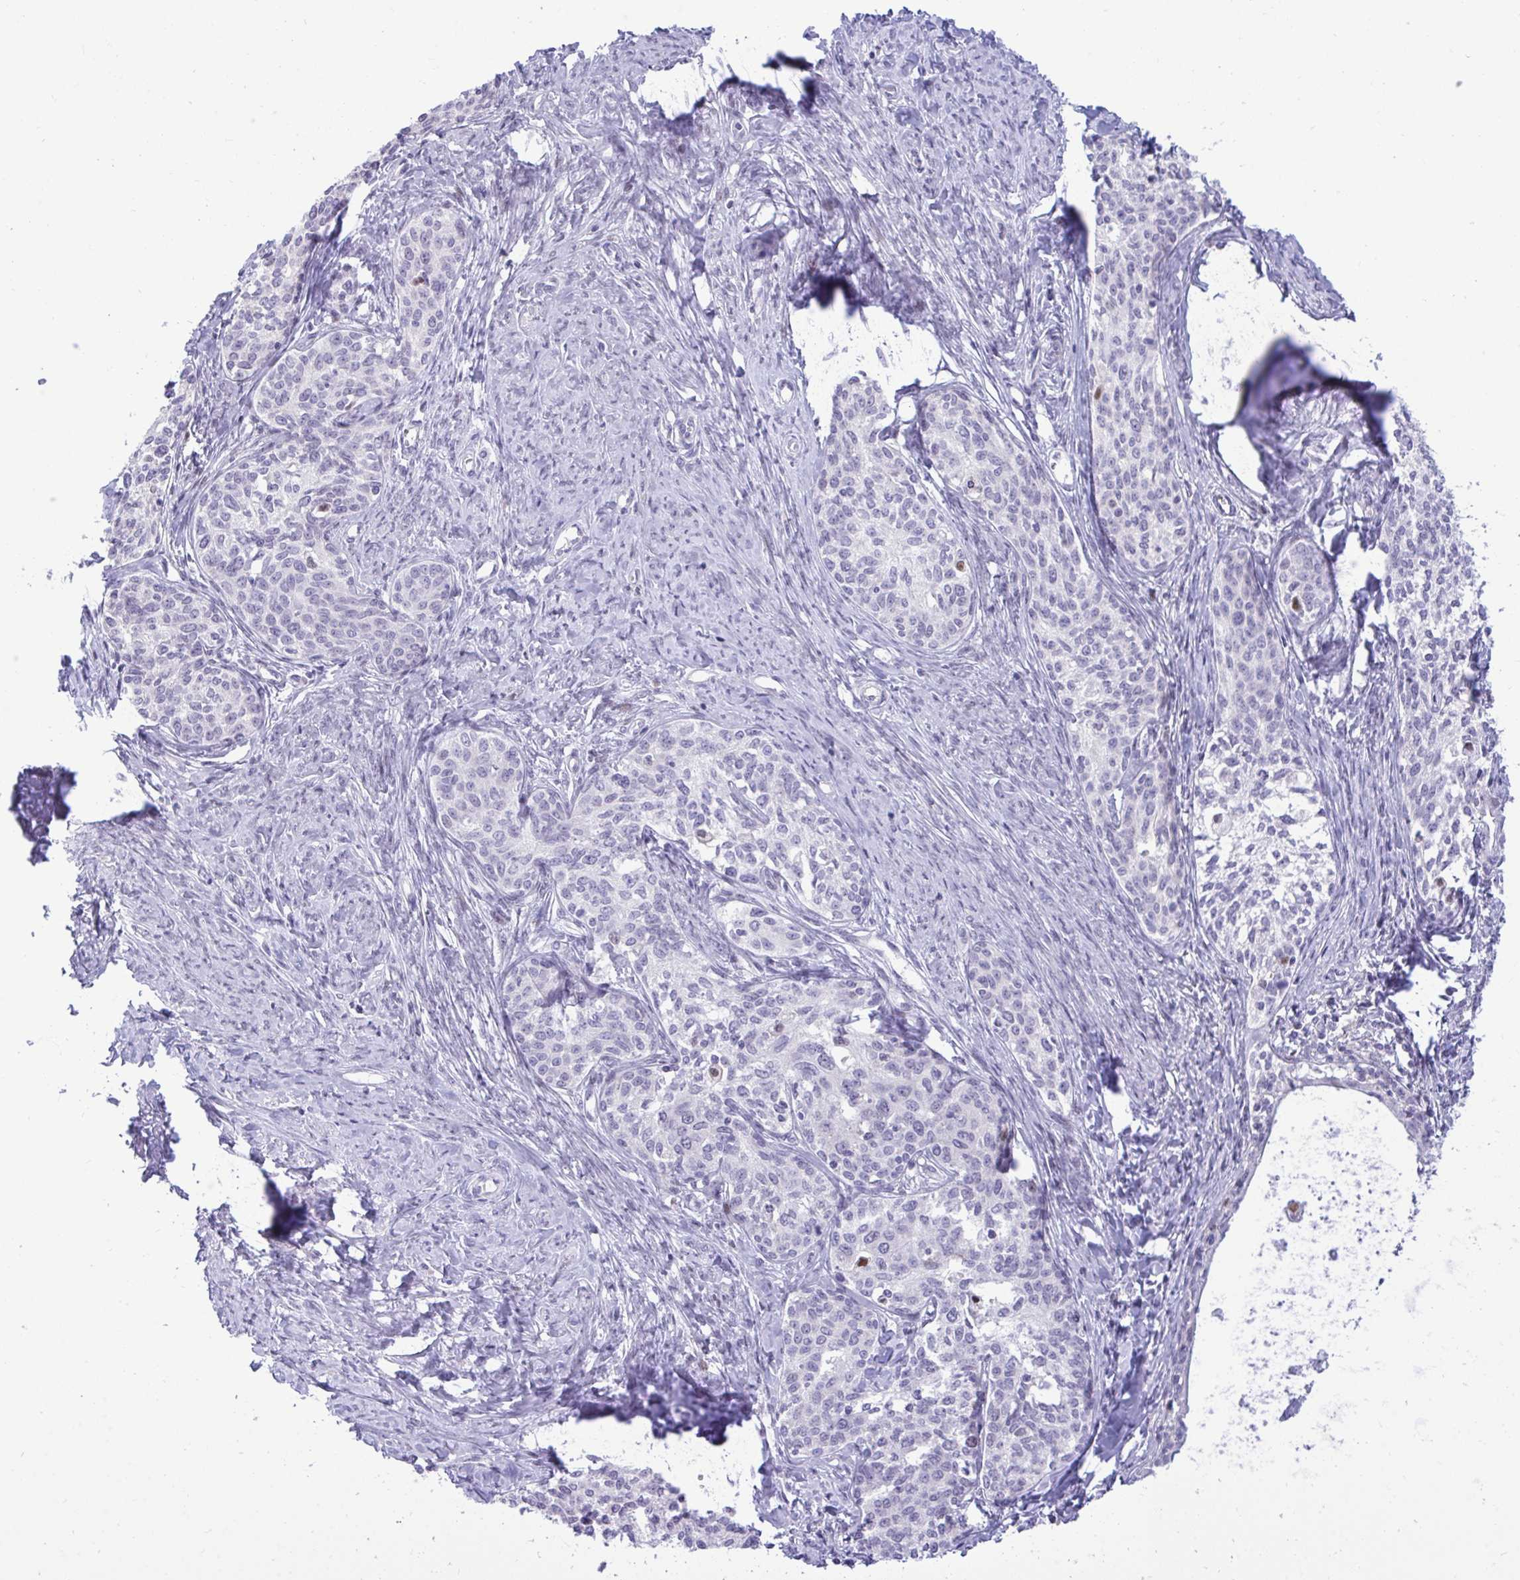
{"staining": {"intensity": "negative", "quantity": "none", "location": "none"}, "tissue": "cervical cancer", "cell_type": "Tumor cells", "image_type": "cancer", "snomed": [{"axis": "morphology", "description": "Squamous cell carcinoma, NOS"}, {"axis": "morphology", "description": "Adenocarcinoma, NOS"}, {"axis": "topography", "description": "Cervix"}], "caption": "A high-resolution image shows immunohistochemistry (IHC) staining of cervical cancer (squamous cell carcinoma), which reveals no significant positivity in tumor cells.", "gene": "EPOP", "patient": {"sex": "female", "age": 52}}